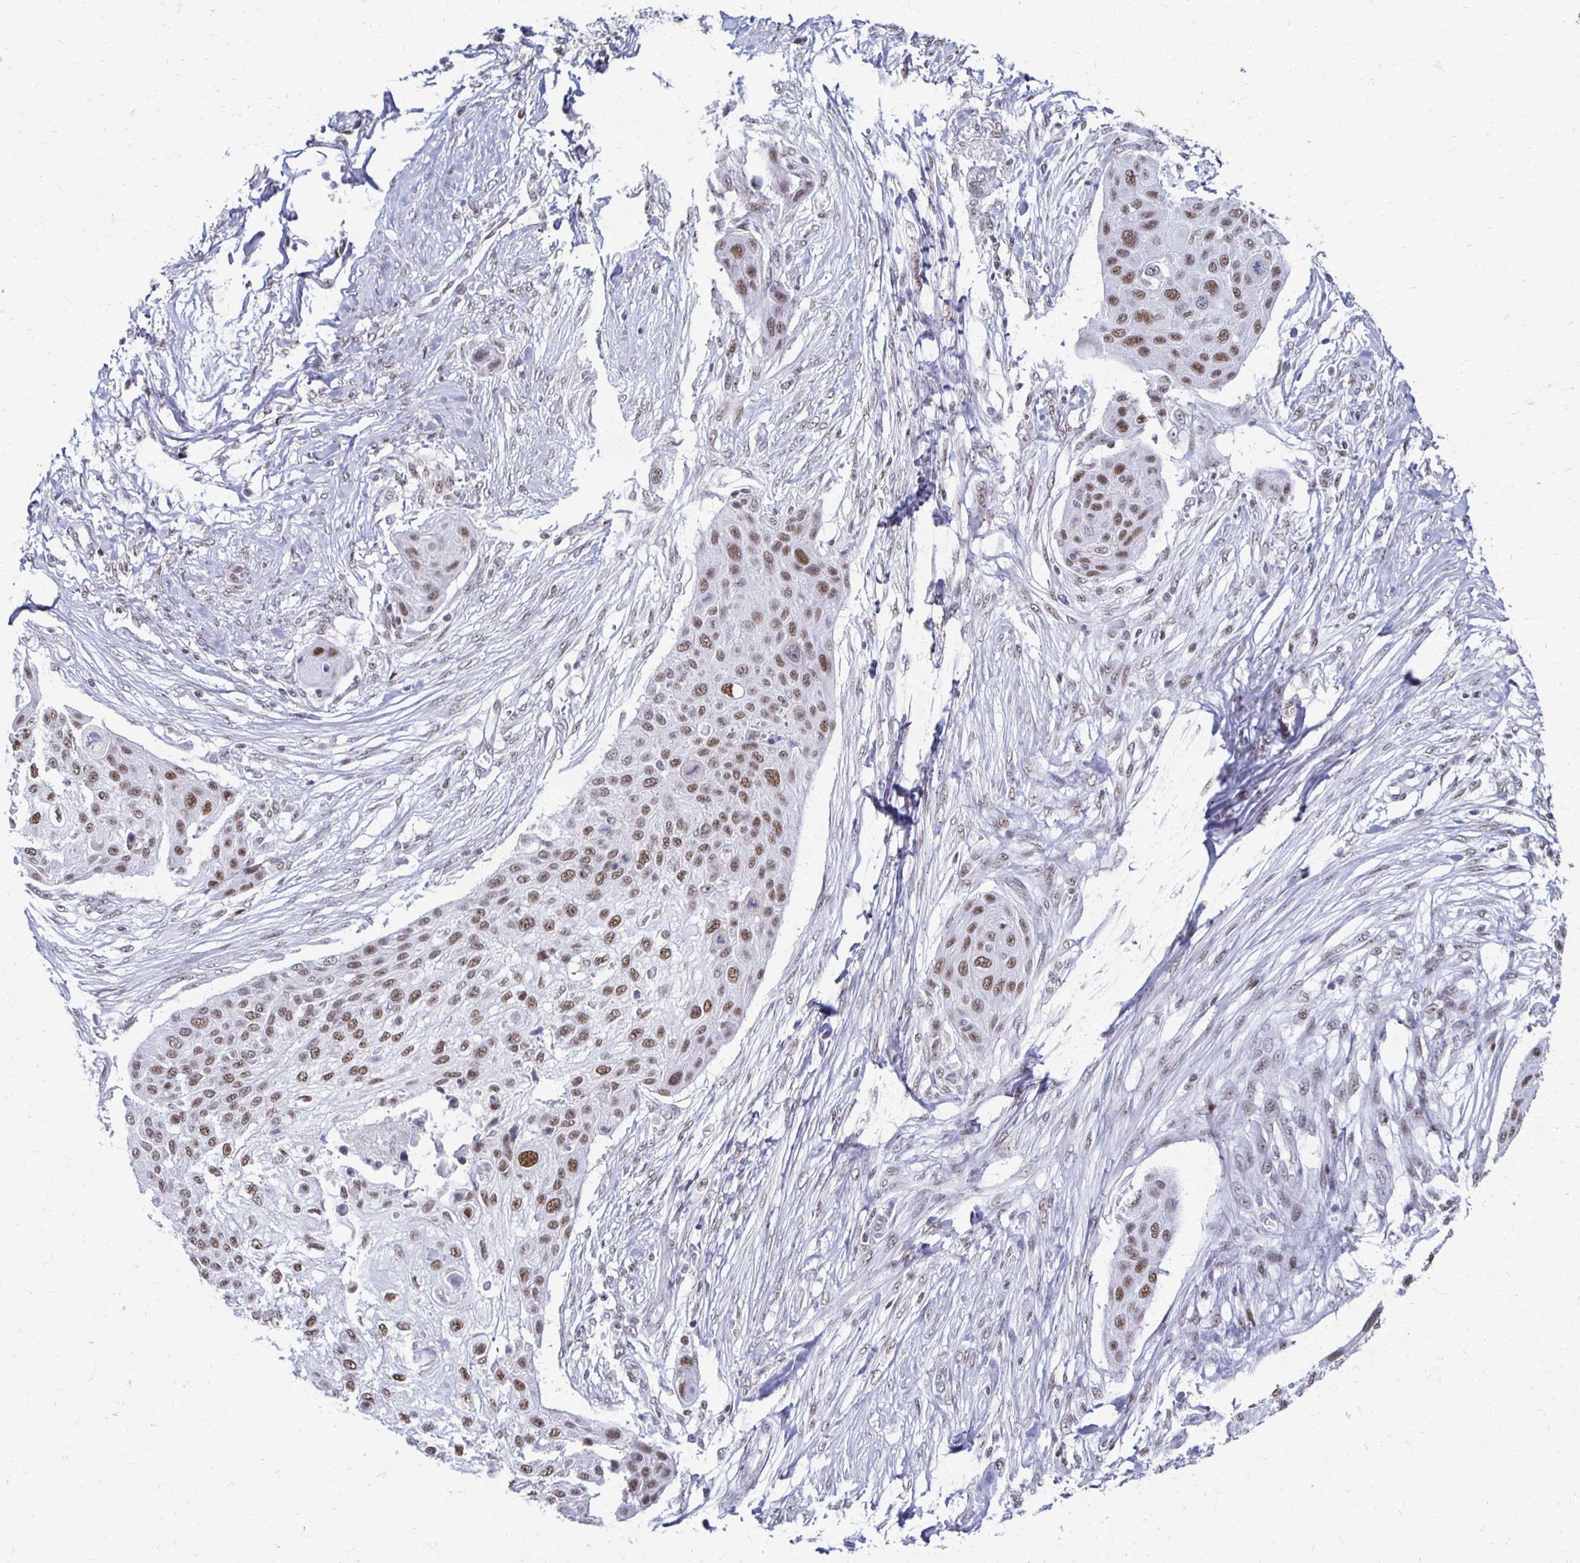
{"staining": {"intensity": "moderate", "quantity": ">75%", "location": "nuclear"}, "tissue": "skin cancer", "cell_type": "Tumor cells", "image_type": "cancer", "snomed": [{"axis": "morphology", "description": "Squamous cell carcinoma, NOS"}, {"axis": "topography", "description": "Skin"}], "caption": "Immunohistochemical staining of squamous cell carcinoma (skin) shows medium levels of moderate nuclear staining in approximately >75% of tumor cells.", "gene": "IRF7", "patient": {"sex": "female", "age": 87}}